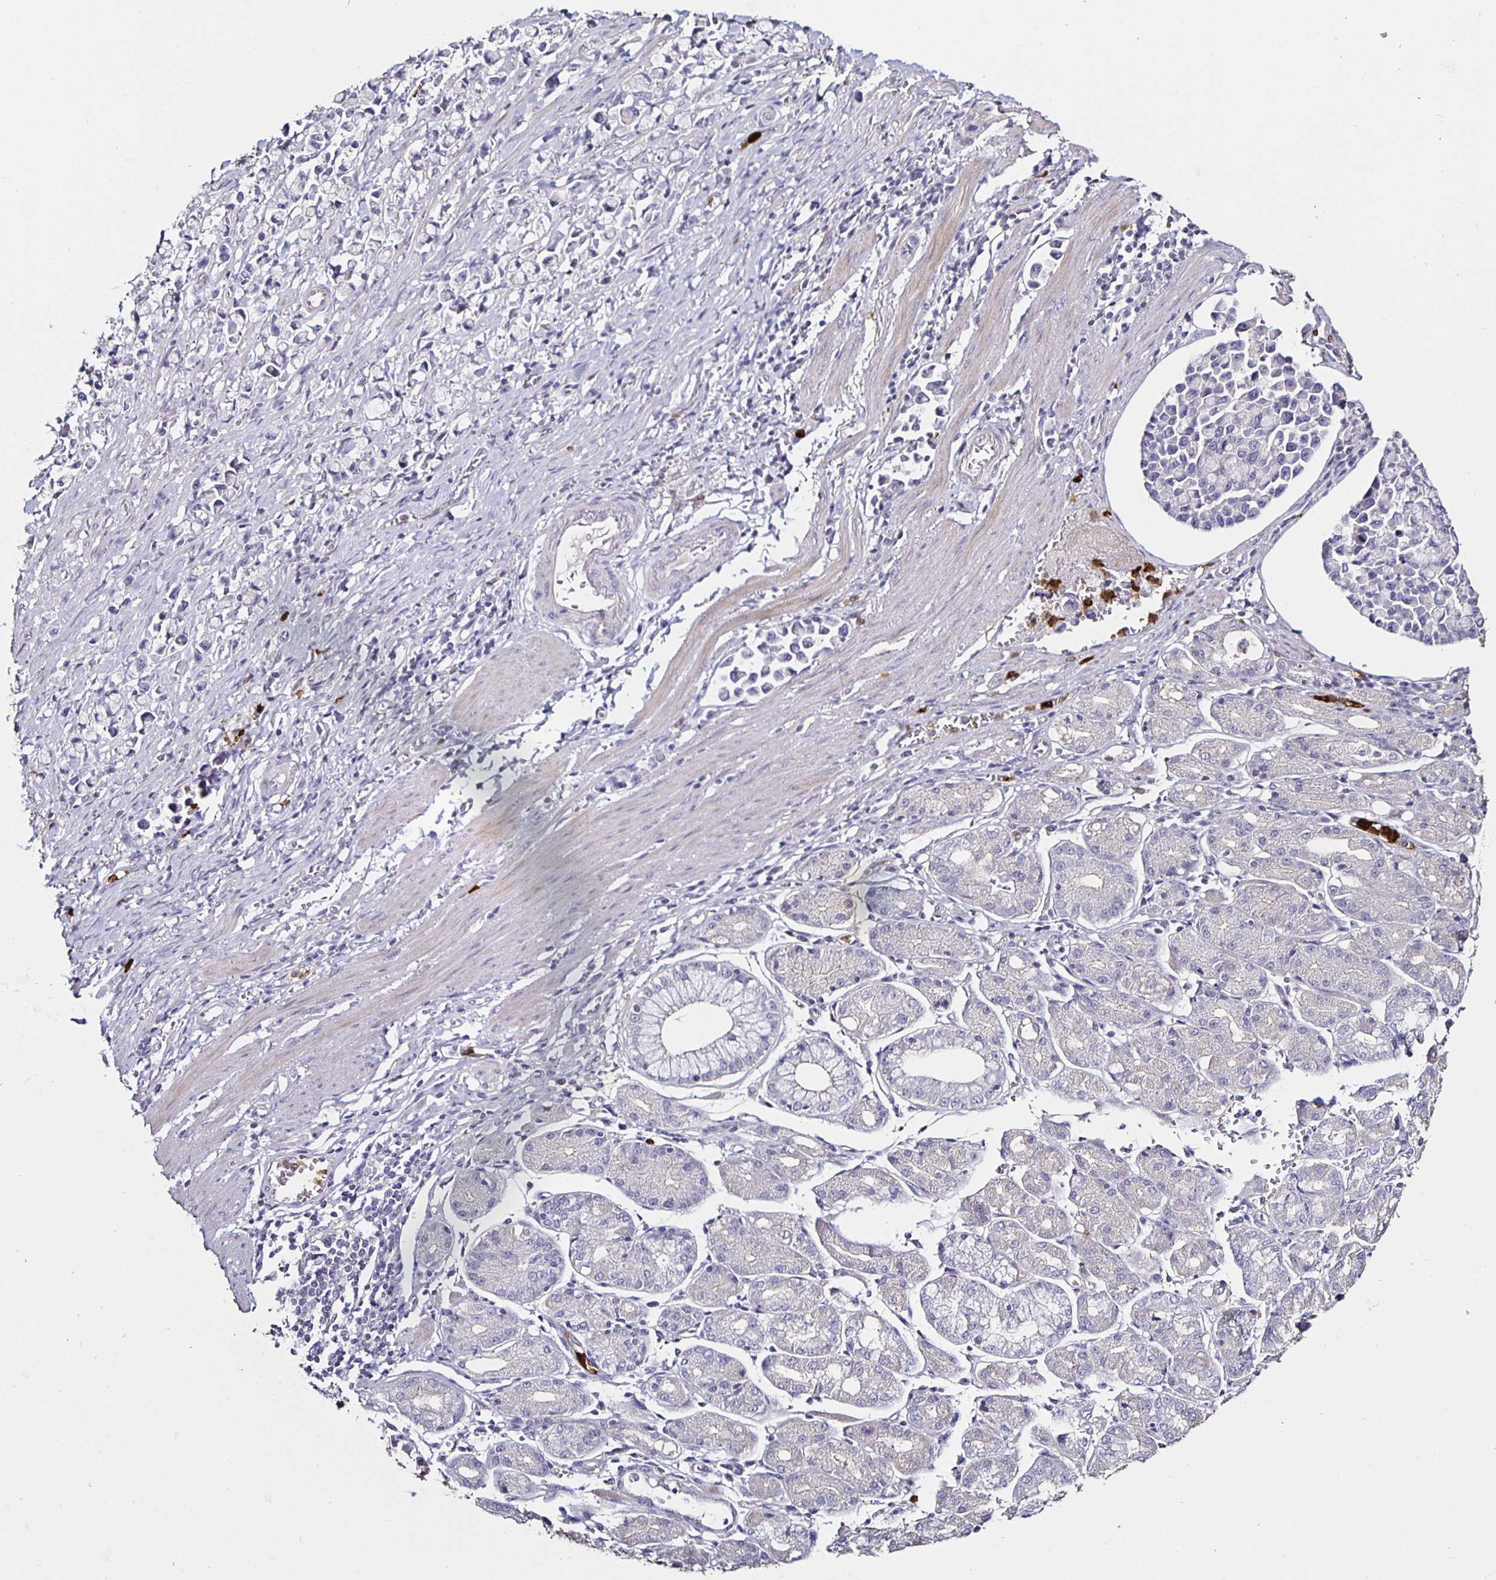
{"staining": {"intensity": "negative", "quantity": "none", "location": "none"}, "tissue": "stomach cancer", "cell_type": "Tumor cells", "image_type": "cancer", "snomed": [{"axis": "morphology", "description": "Adenocarcinoma, NOS"}, {"axis": "topography", "description": "Stomach"}], "caption": "Tumor cells show no significant protein expression in adenocarcinoma (stomach). Brightfield microscopy of immunohistochemistry (IHC) stained with DAB (brown) and hematoxylin (blue), captured at high magnification.", "gene": "TLR4", "patient": {"sex": "female", "age": 81}}